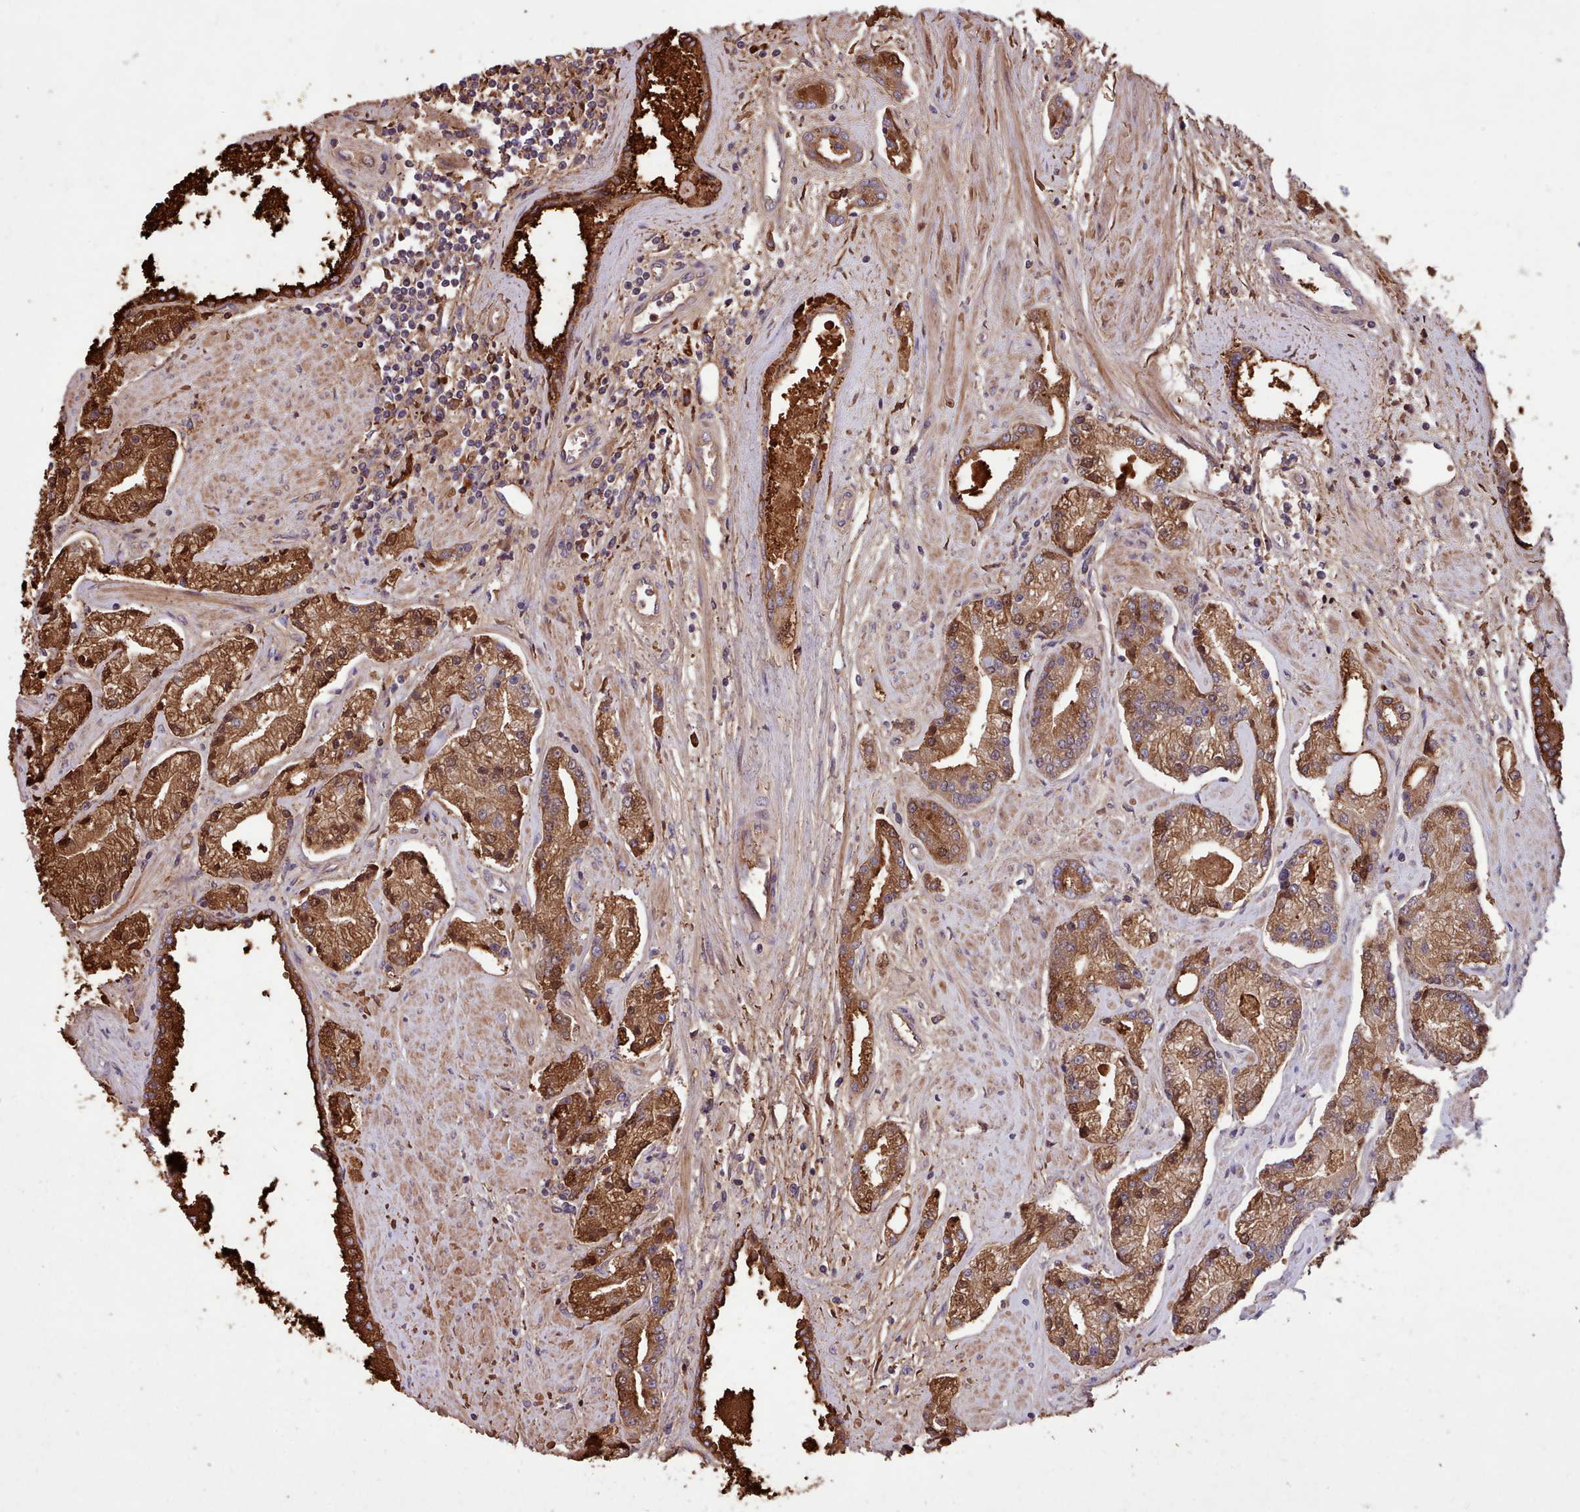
{"staining": {"intensity": "strong", "quantity": ">75%", "location": "cytoplasmic/membranous"}, "tissue": "prostate cancer", "cell_type": "Tumor cells", "image_type": "cancer", "snomed": [{"axis": "morphology", "description": "Adenocarcinoma, High grade"}, {"axis": "topography", "description": "Prostate"}], "caption": "Human high-grade adenocarcinoma (prostate) stained with a protein marker reveals strong staining in tumor cells.", "gene": "TTLL3", "patient": {"sex": "male", "age": 67}}